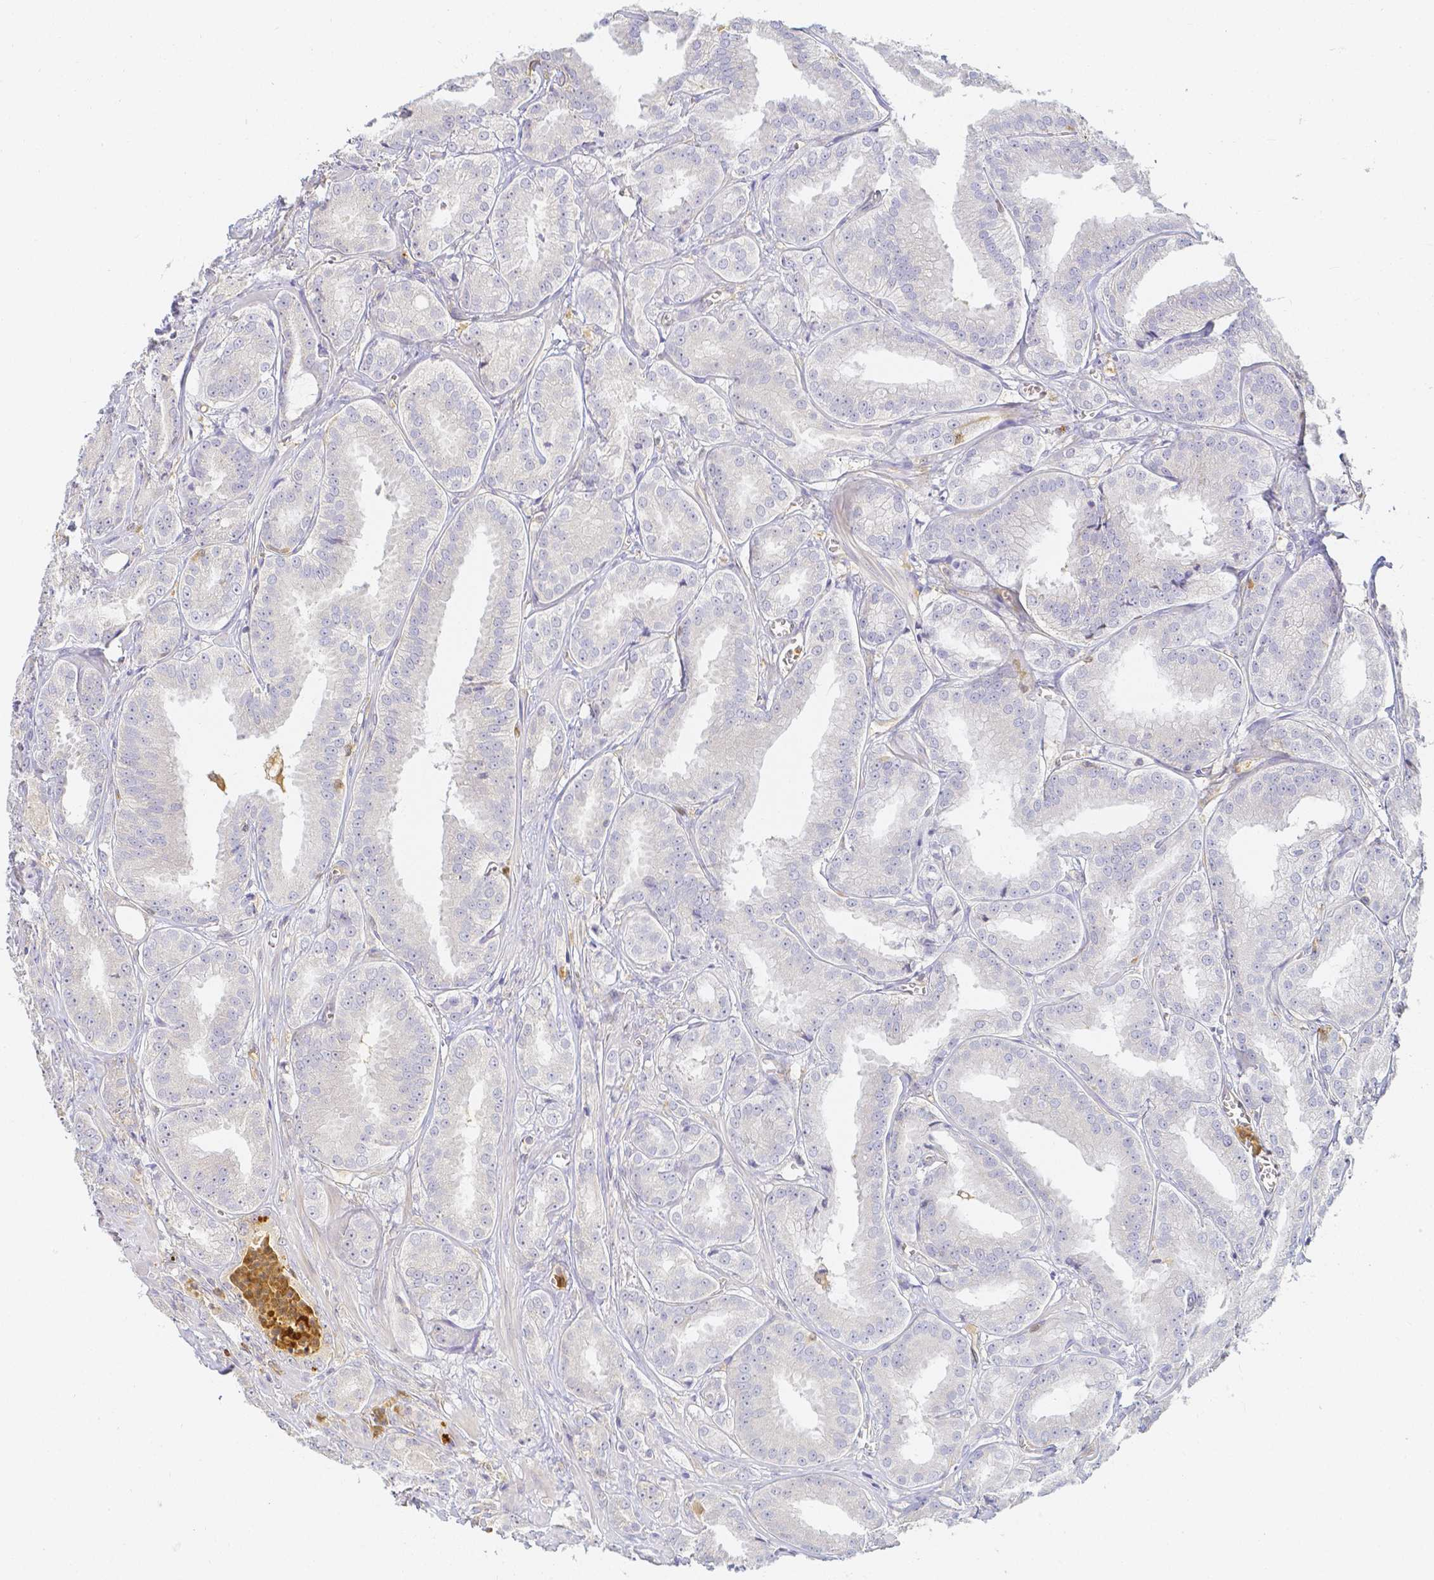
{"staining": {"intensity": "negative", "quantity": "none", "location": "none"}, "tissue": "prostate cancer", "cell_type": "Tumor cells", "image_type": "cancer", "snomed": [{"axis": "morphology", "description": "Adenocarcinoma, High grade"}, {"axis": "topography", "description": "Prostate"}], "caption": "Prostate high-grade adenocarcinoma was stained to show a protein in brown. There is no significant positivity in tumor cells.", "gene": "KCNH1", "patient": {"sex": "male", "age": 64}}